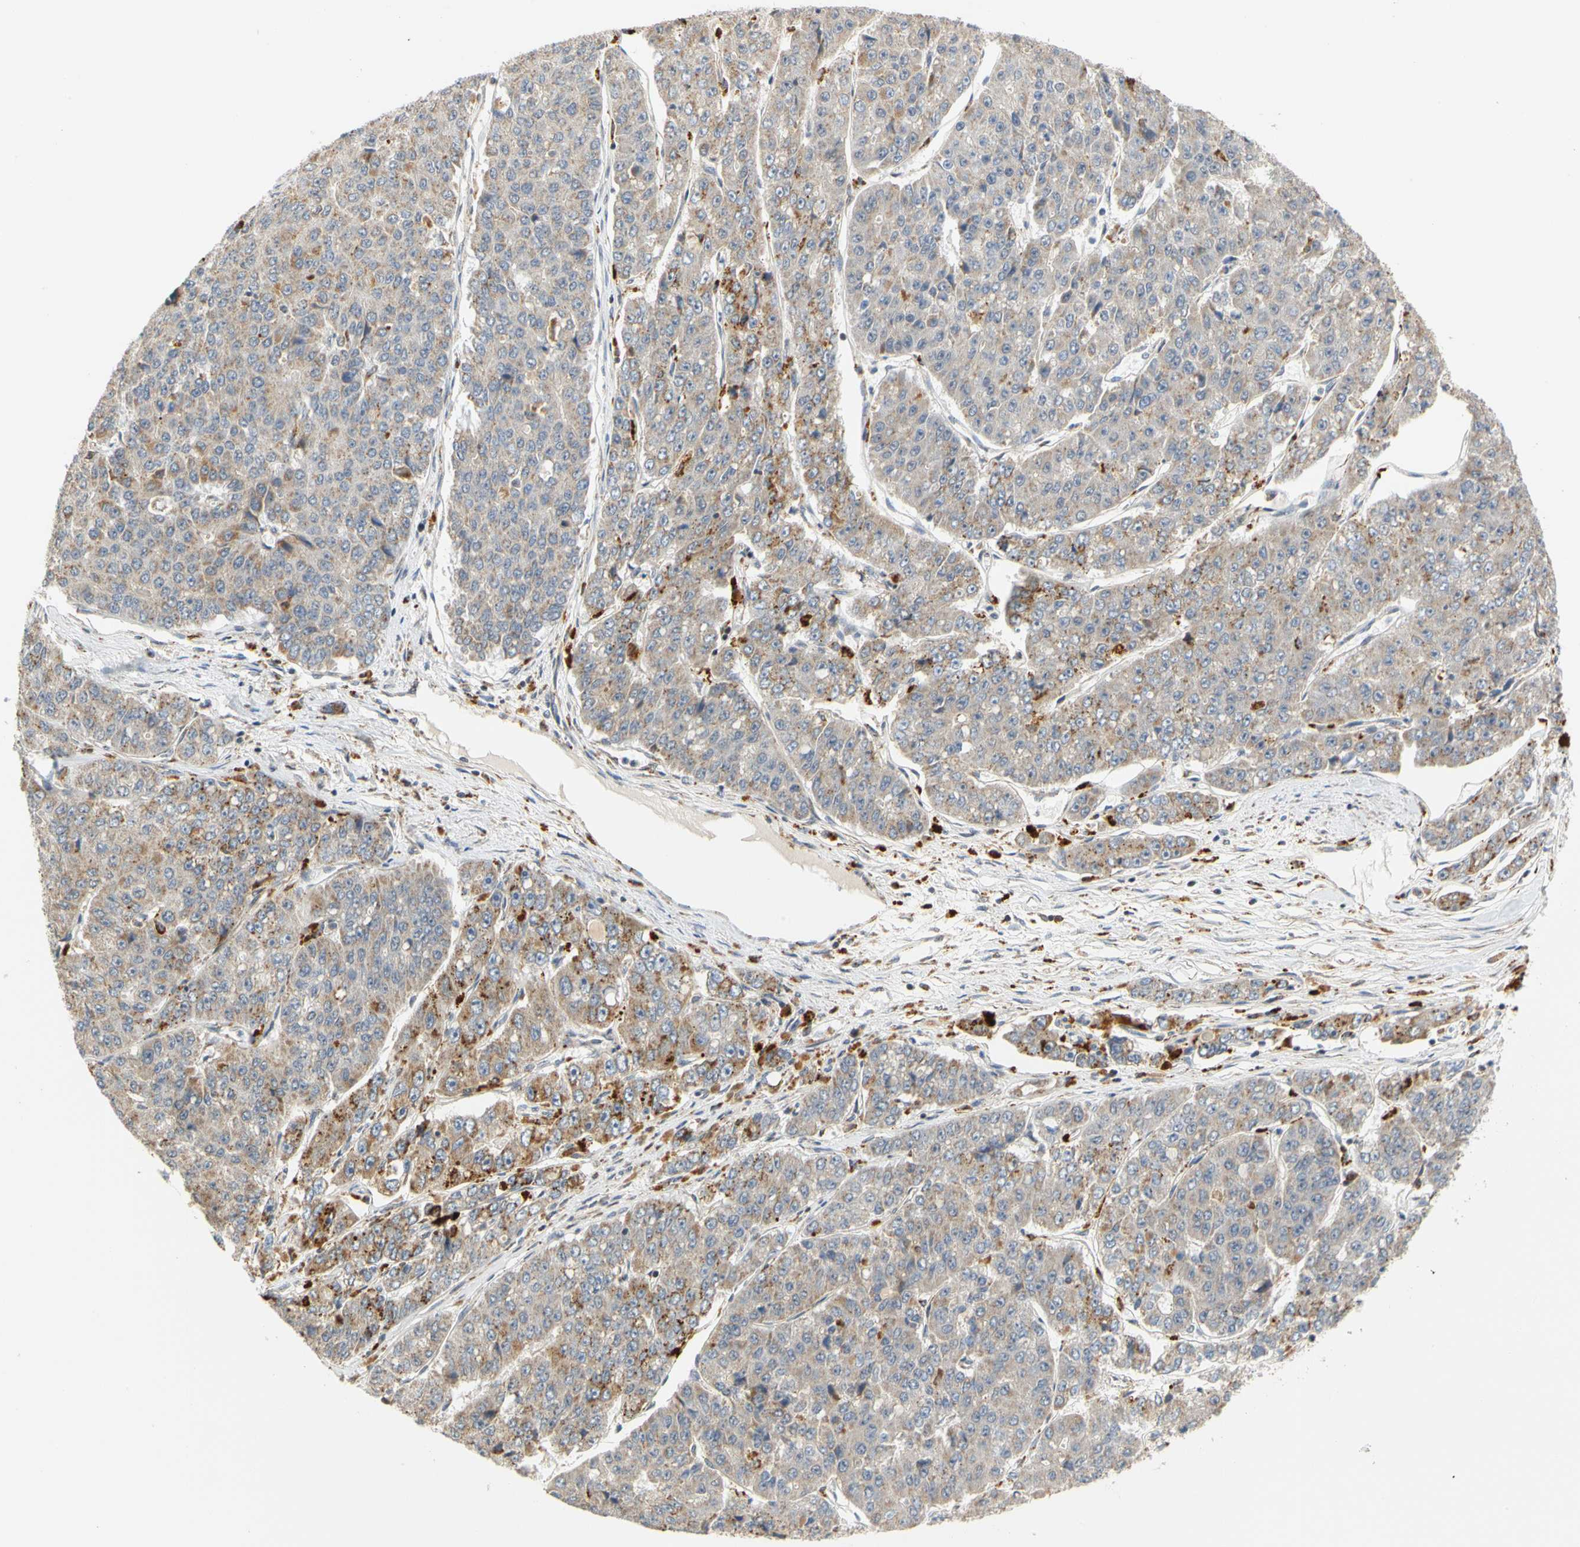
{"staining": {"intensity": "weak", "quantity": ">75%", "location": "cytoplasmic/membranous"}, "tissue": "pancreatic cancer", "cell_type": "Tumor cells", "image_type": "cancer", "snomed": [{"axis": "morphology", "description": "Adenocarcinoma, NOS"}, {"axis": "topography", "description": "Pancreas"}], "caption": "Immunohistochemical staining of adenocarcinoma (pancreatic) reveals low levels of weak cytoplasmic/membranous staining in about >75% of tumor cells.", "gene": "SFXN3", "patient": {"sex": "male", "age": 50}}